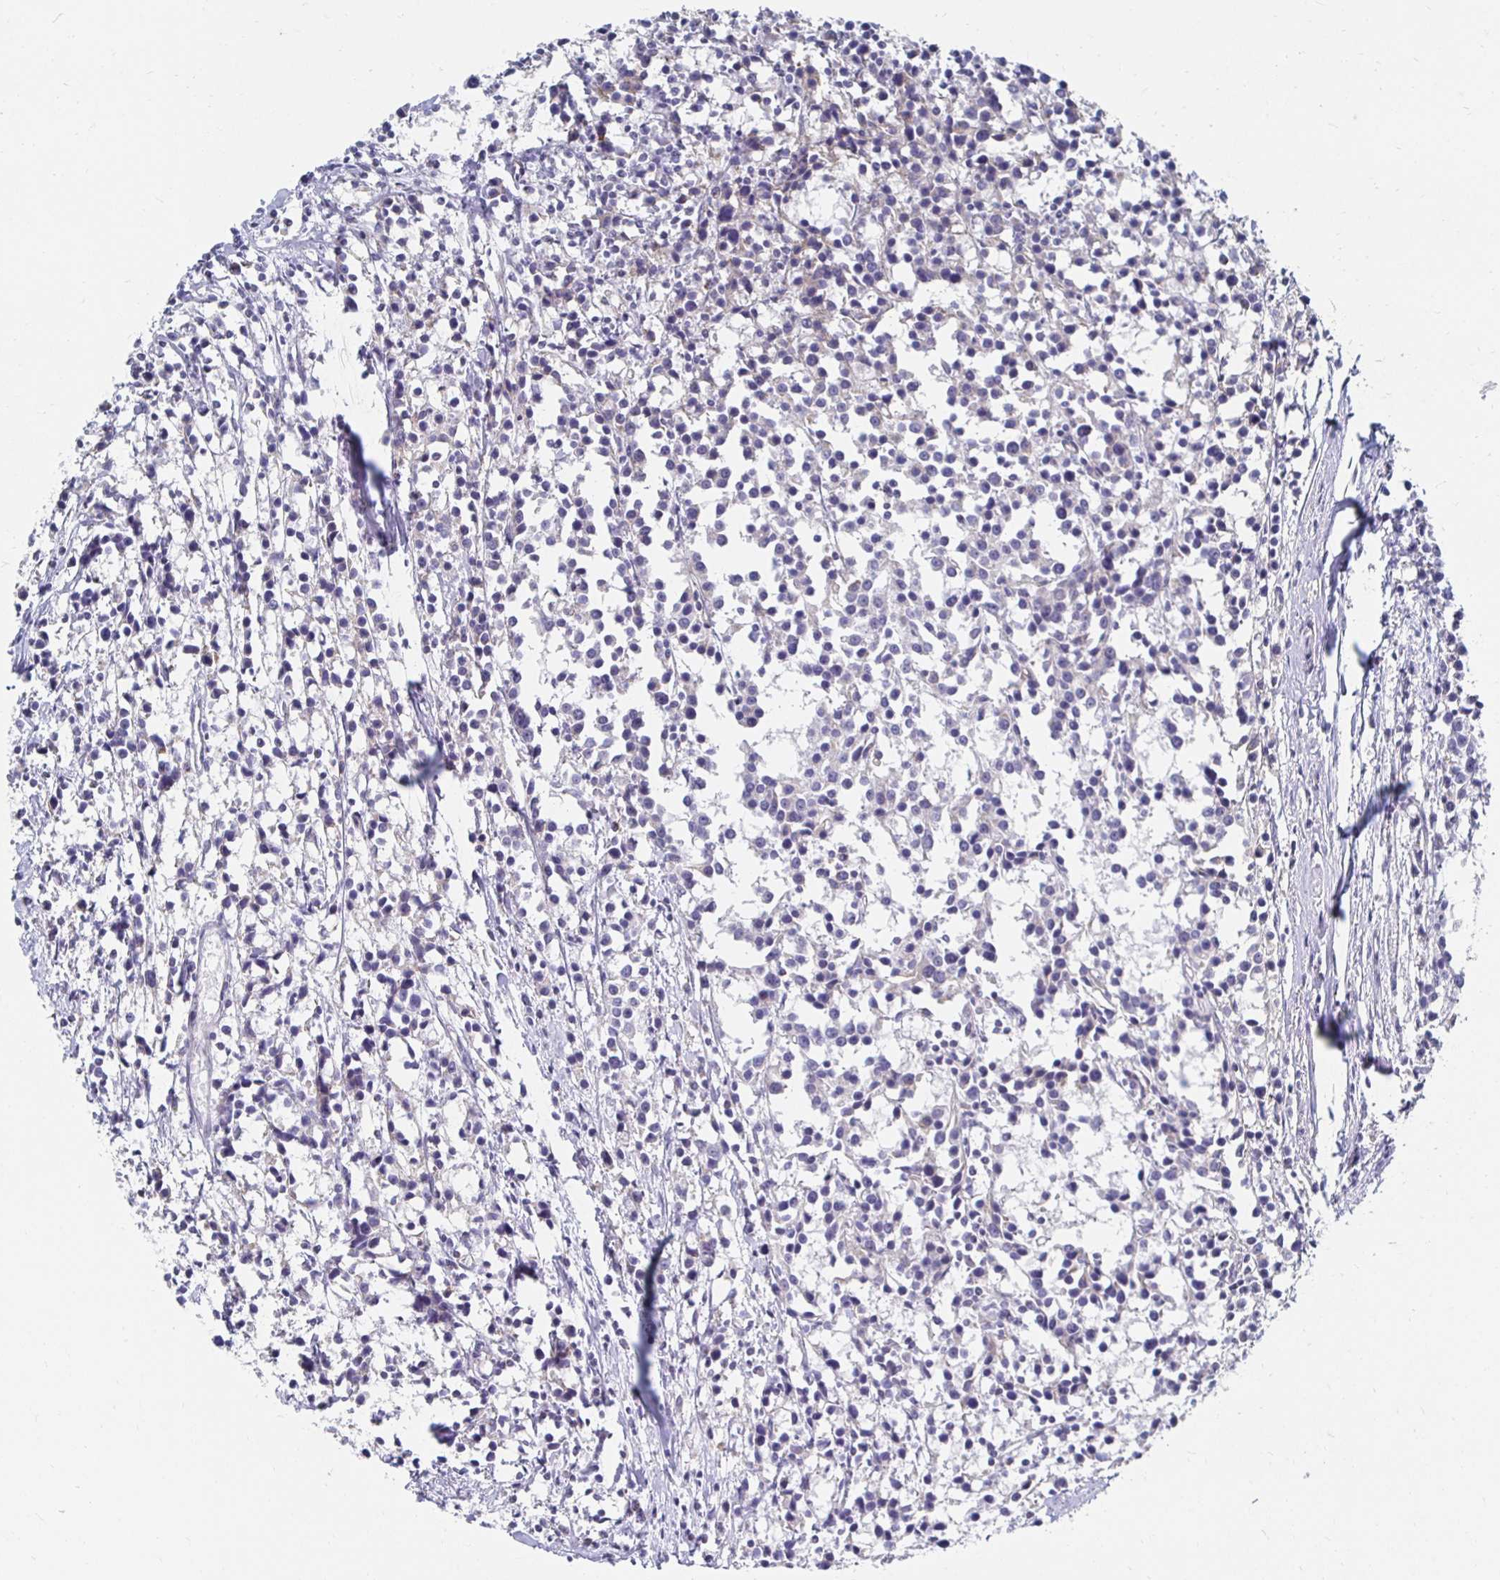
{"staining": {"intensity": "negative", "quantity": "none", "location": "none"}, "tissue": "breast cancer", "cell_type": "Tumor cells", "image_type": "cancer", "snomed": [{"axis": "morphology", "description": "Duct carcinoma"}, {"axis": "topography", "description": "Breast"}], "caption": "An image of human breast cancer (infiltrating ductal carcinoma) is negative for staining in tumor cells. The staining is performed using DAB (3,3'-diaminobenzidine) brown chromogen with nuclei counter-stained in using hematoxylin.", "gene": "NOCT", "patient": {"sex": "female", "age": 80}}